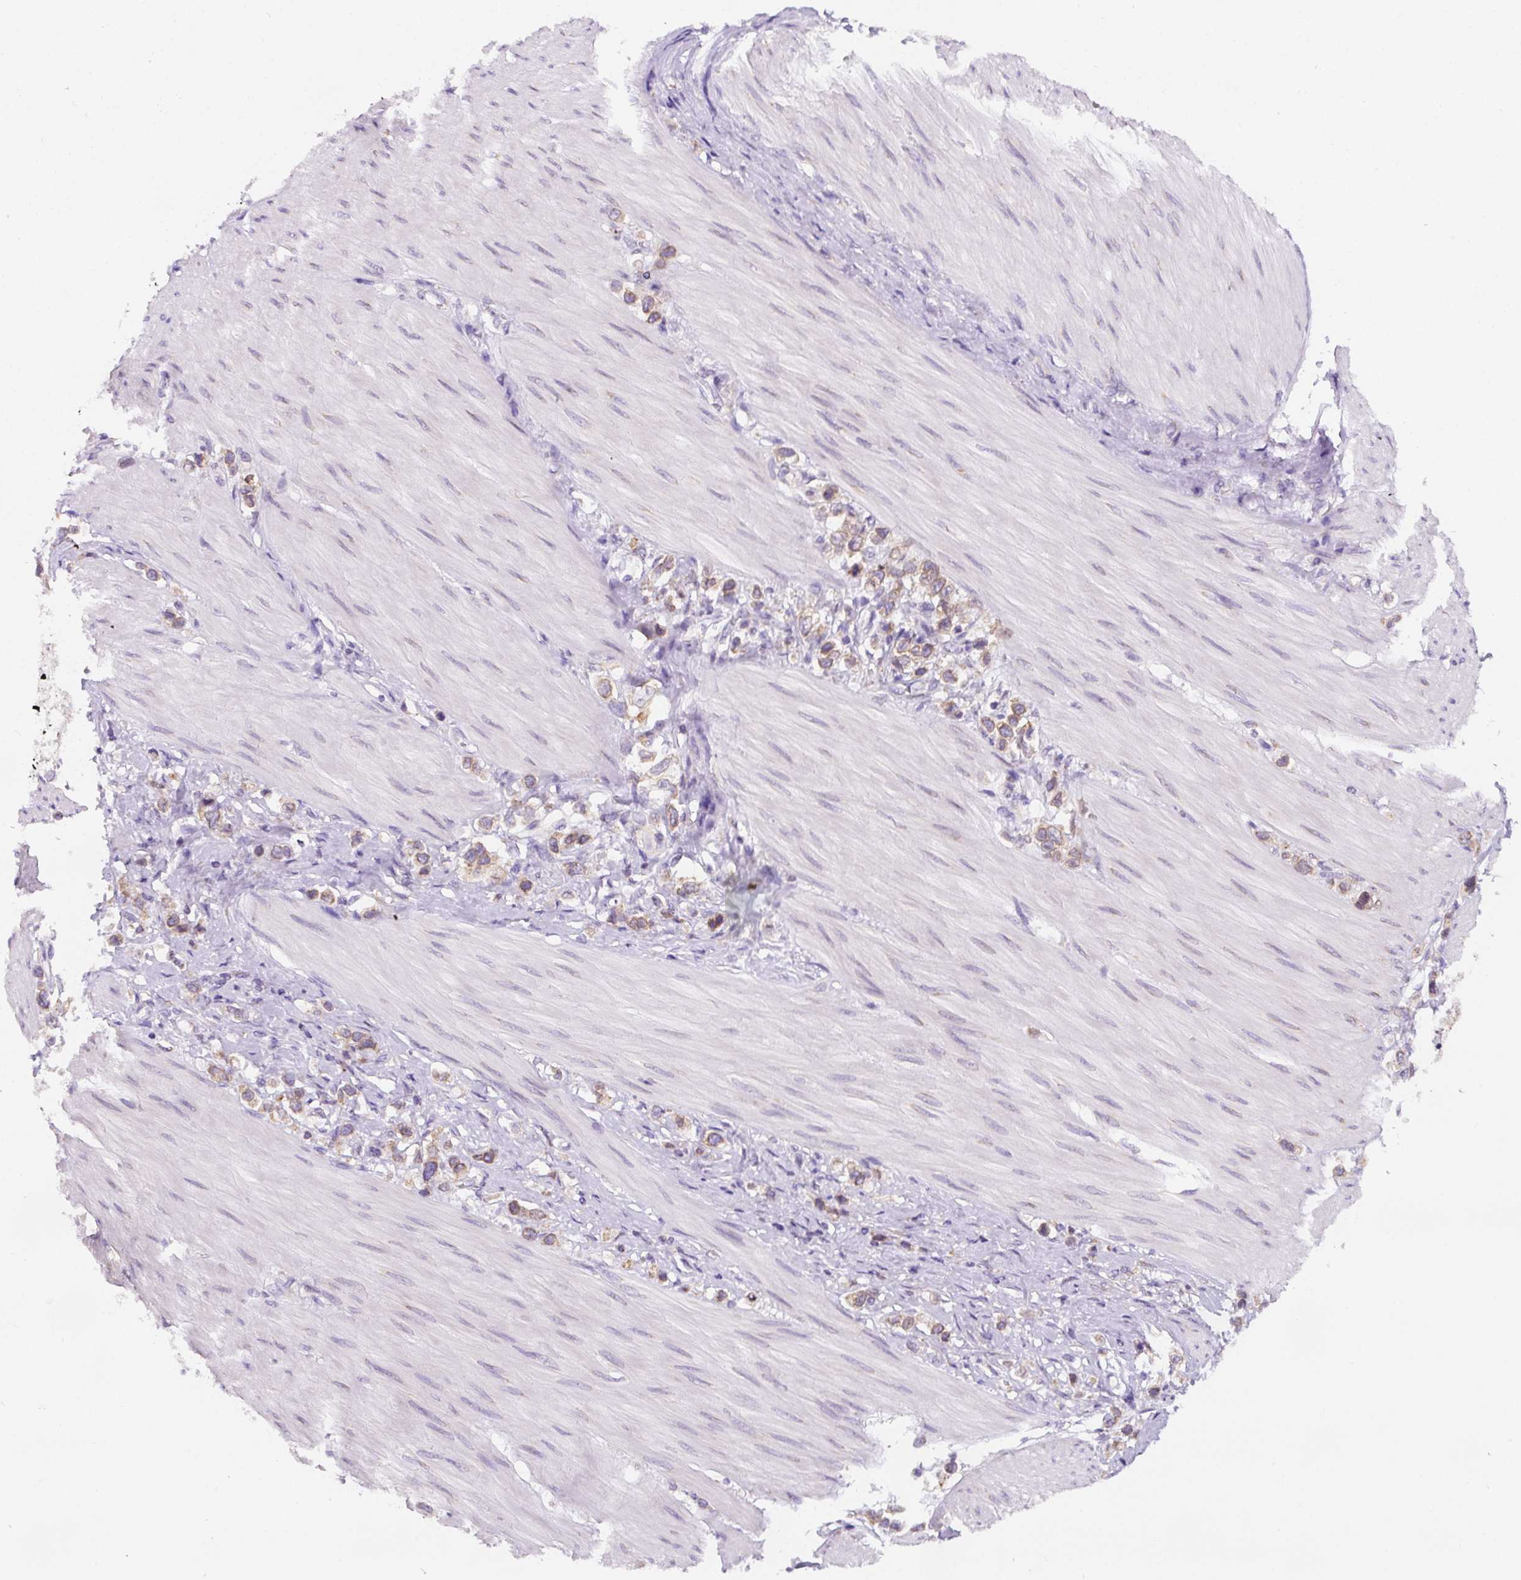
{"staining": {"intensity": "weak", "quantity": ">75%", "location": "cytoplasmic/membranous"}, "tissue": "stomach cancer", "cell_type": "Tumor cells", "image_type": "cancer", "snomed": [{"axis": "morphology", "description": "Adenocarcinoma, NOS"}, {"axis": "topography", "description": "Stomach"}], "caption": "Stomach adenocarcinoma was stained to show a protein in brown. There is low levels of weak cytoplasmic/membranous positivity in approximately >75% of tumor cells. The staining is performed using DAB (3,3'-diaminobenzidine) brown chromogen to label protein expression. The nuclei are counter-stained blue using hematoxylin.", "gene": "DDOST", "patient": {"sex": "female", "age": 65}}